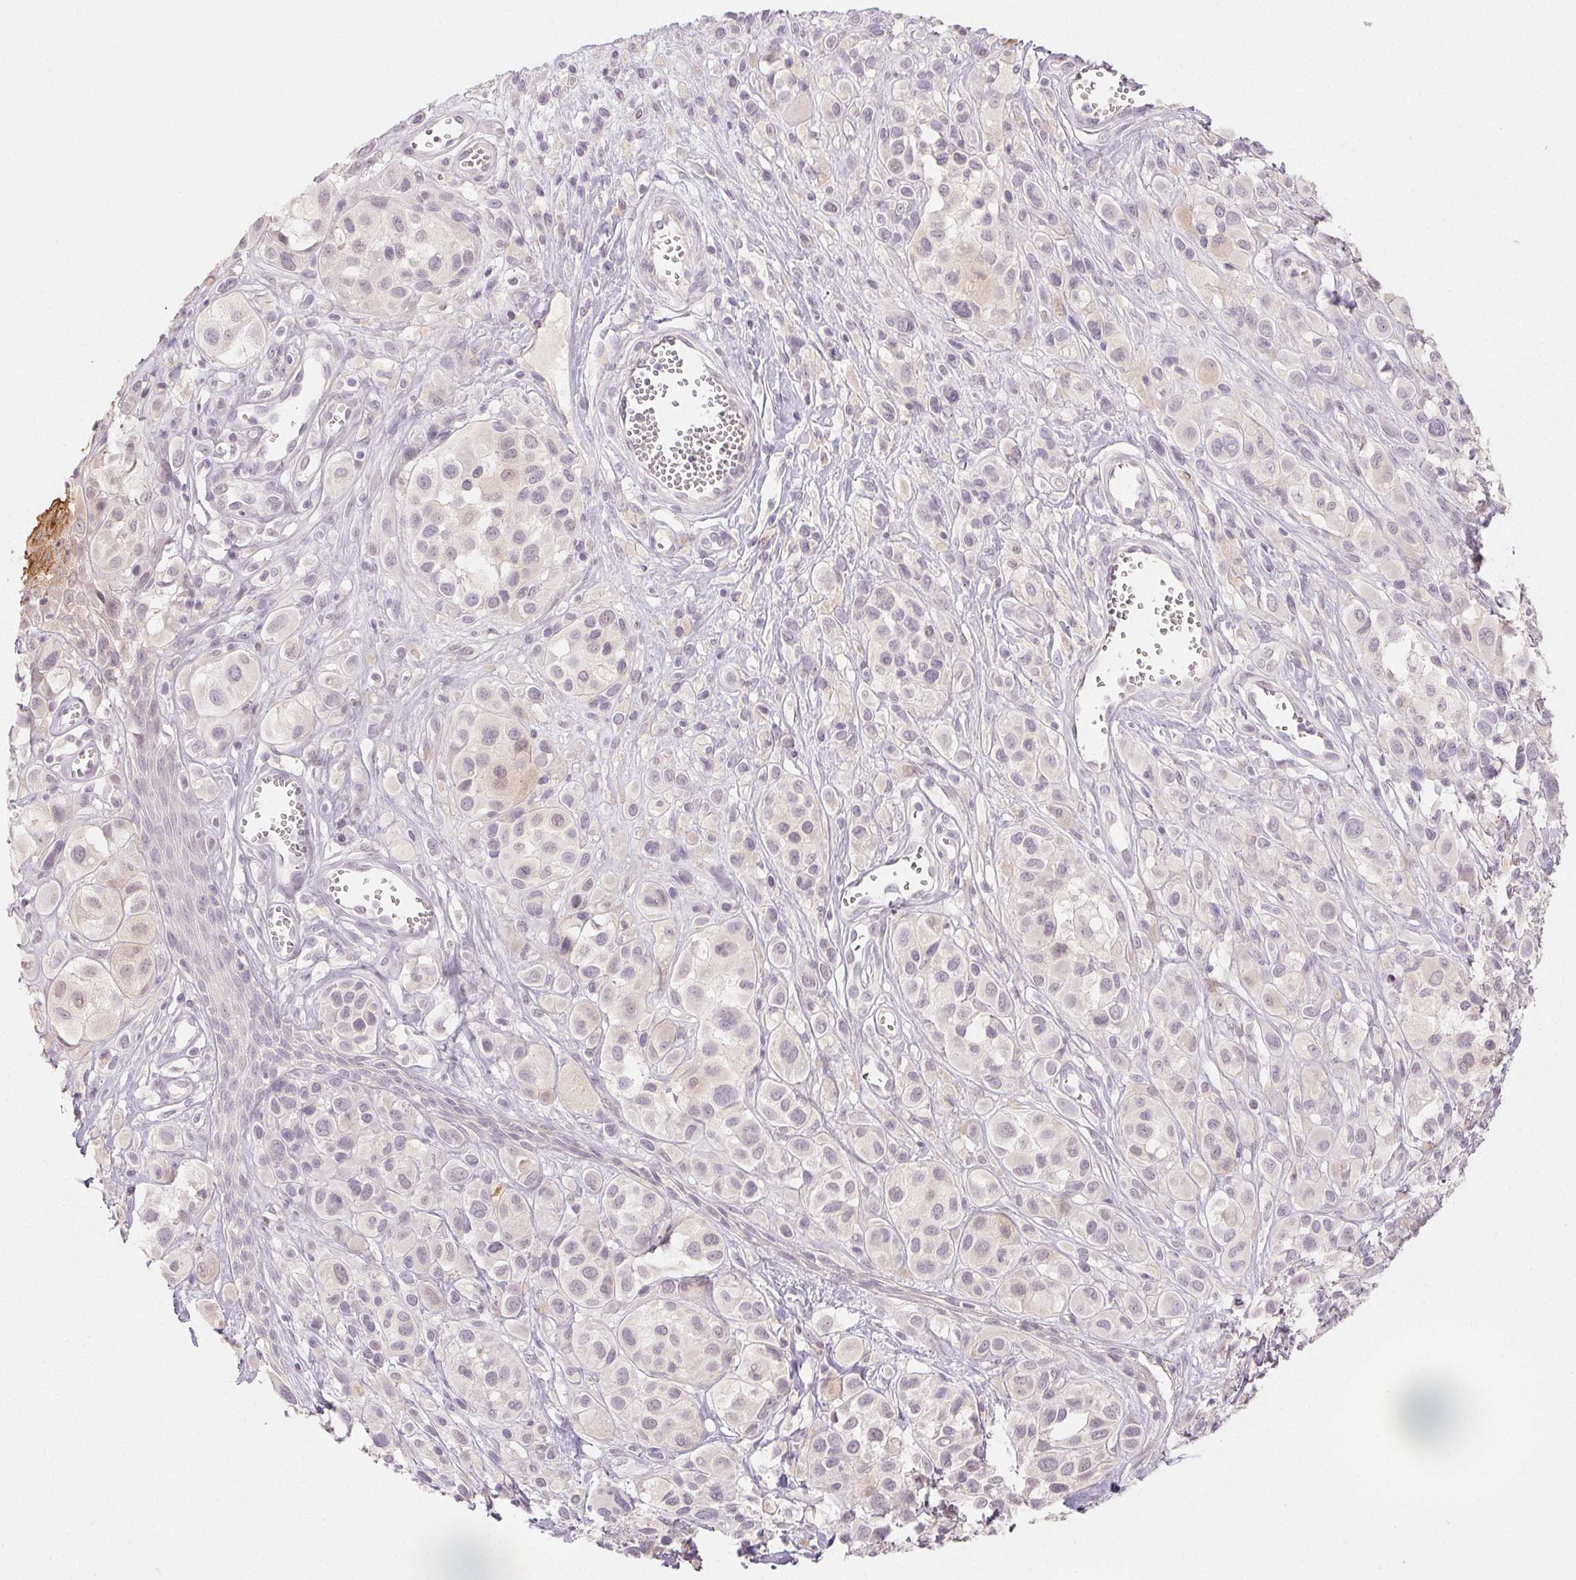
{"staining": {"intensity": "negative", "quantity": "none", "location": "none"}, "tissue": "melanoma", "cell_type": "Tumor cells", "image_type": "cancer", "snomed": [{"axis": "morphology", "description": "Malignant melanoma, NOS"}, {"axis": "topography", "description": "Skin"}], "caption": "Protein analysis of melanoma reveals no significant staining in tumor cells.", "gene": "PI3", "patient": {"sex": "male", "age": 77}}